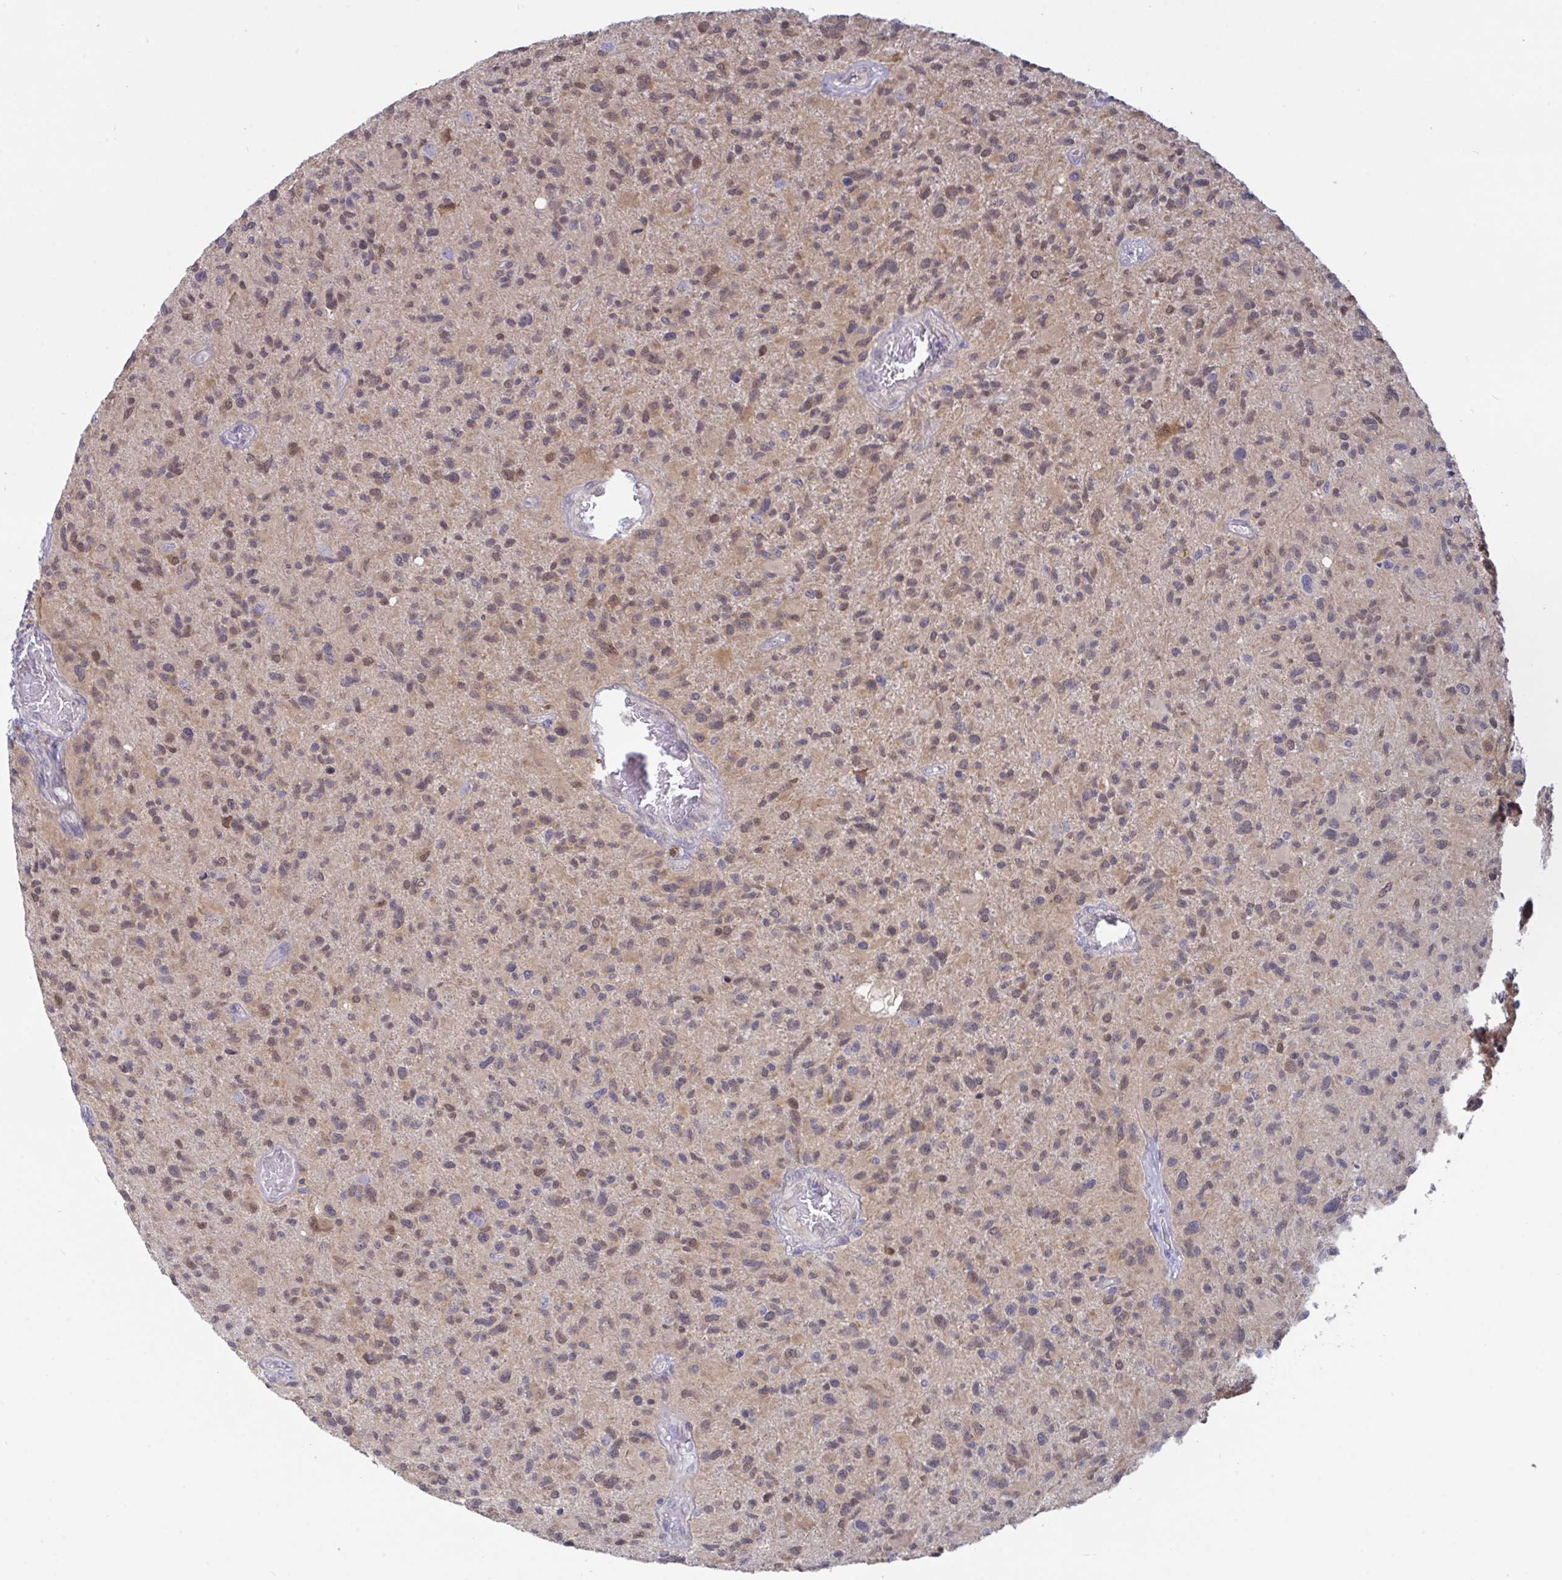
{"staining": {"intensity": "weak", "quantity": ">75%", "location": "cytoplasmic/membranous,nuclear"}, "tissue": "glioma", "cell_type": "Tumor cells", "image_type": "cancer", "snomed": [{"axis": "morphology", "description": "Glioma, malignant, High grade"}, {"axis": "topography", "description": "Brain"}], "caption": "Tumor cells reveal low levels of weak cytoplasmic/membranous and nuclear expression in about >75% of cells in glioma. The staining was performed using DAB (3,3'-diaminobenzidine), with brown indicating positive protein expression. Nuclei are stained blue with hematoxylin.", "gene": "L3HYPDH", "patient": {"sex": "female", "age": 70}}